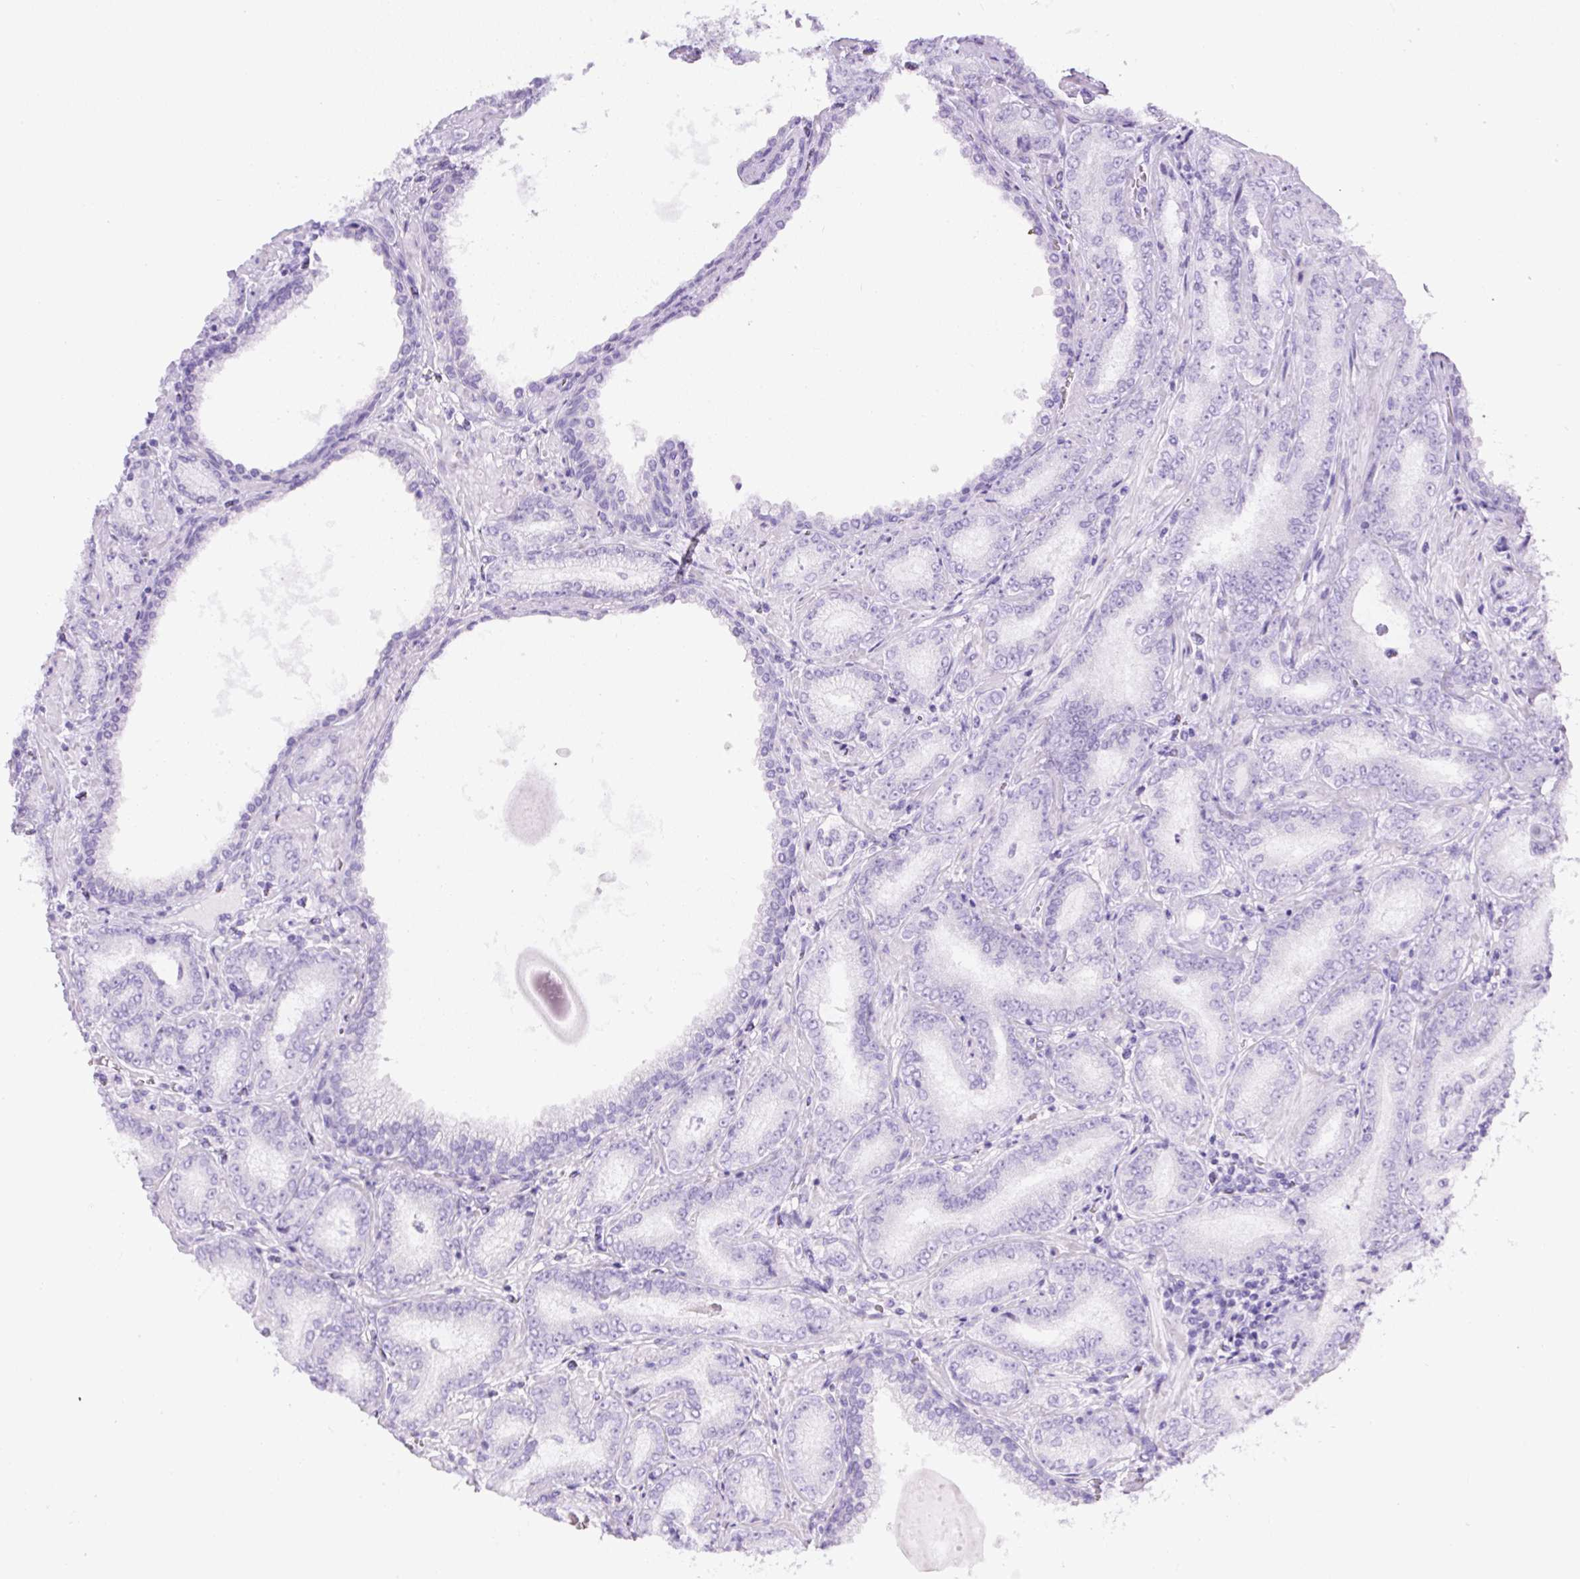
{"staining": {"intensity": "negative", "quantity": "none", "location": "none"}, "tissue": "prostate cancer", "cell_type": "Tumor cells", "image_type": "cancer", "snomed": [{"axis": "morphology", "description": "Adenocarcinoma, High grade"}, {"axis": "topography", "description": "Prostate"}], "caption": "This photomicrograph is of prostate cancer stained with immunohistochemistry to label a protein in brown with the nuclei are counter-stained blue. There is no staining in tumor cells.", "gene": "DAPK1", "patient": {"sex": "male", "age": 72}}